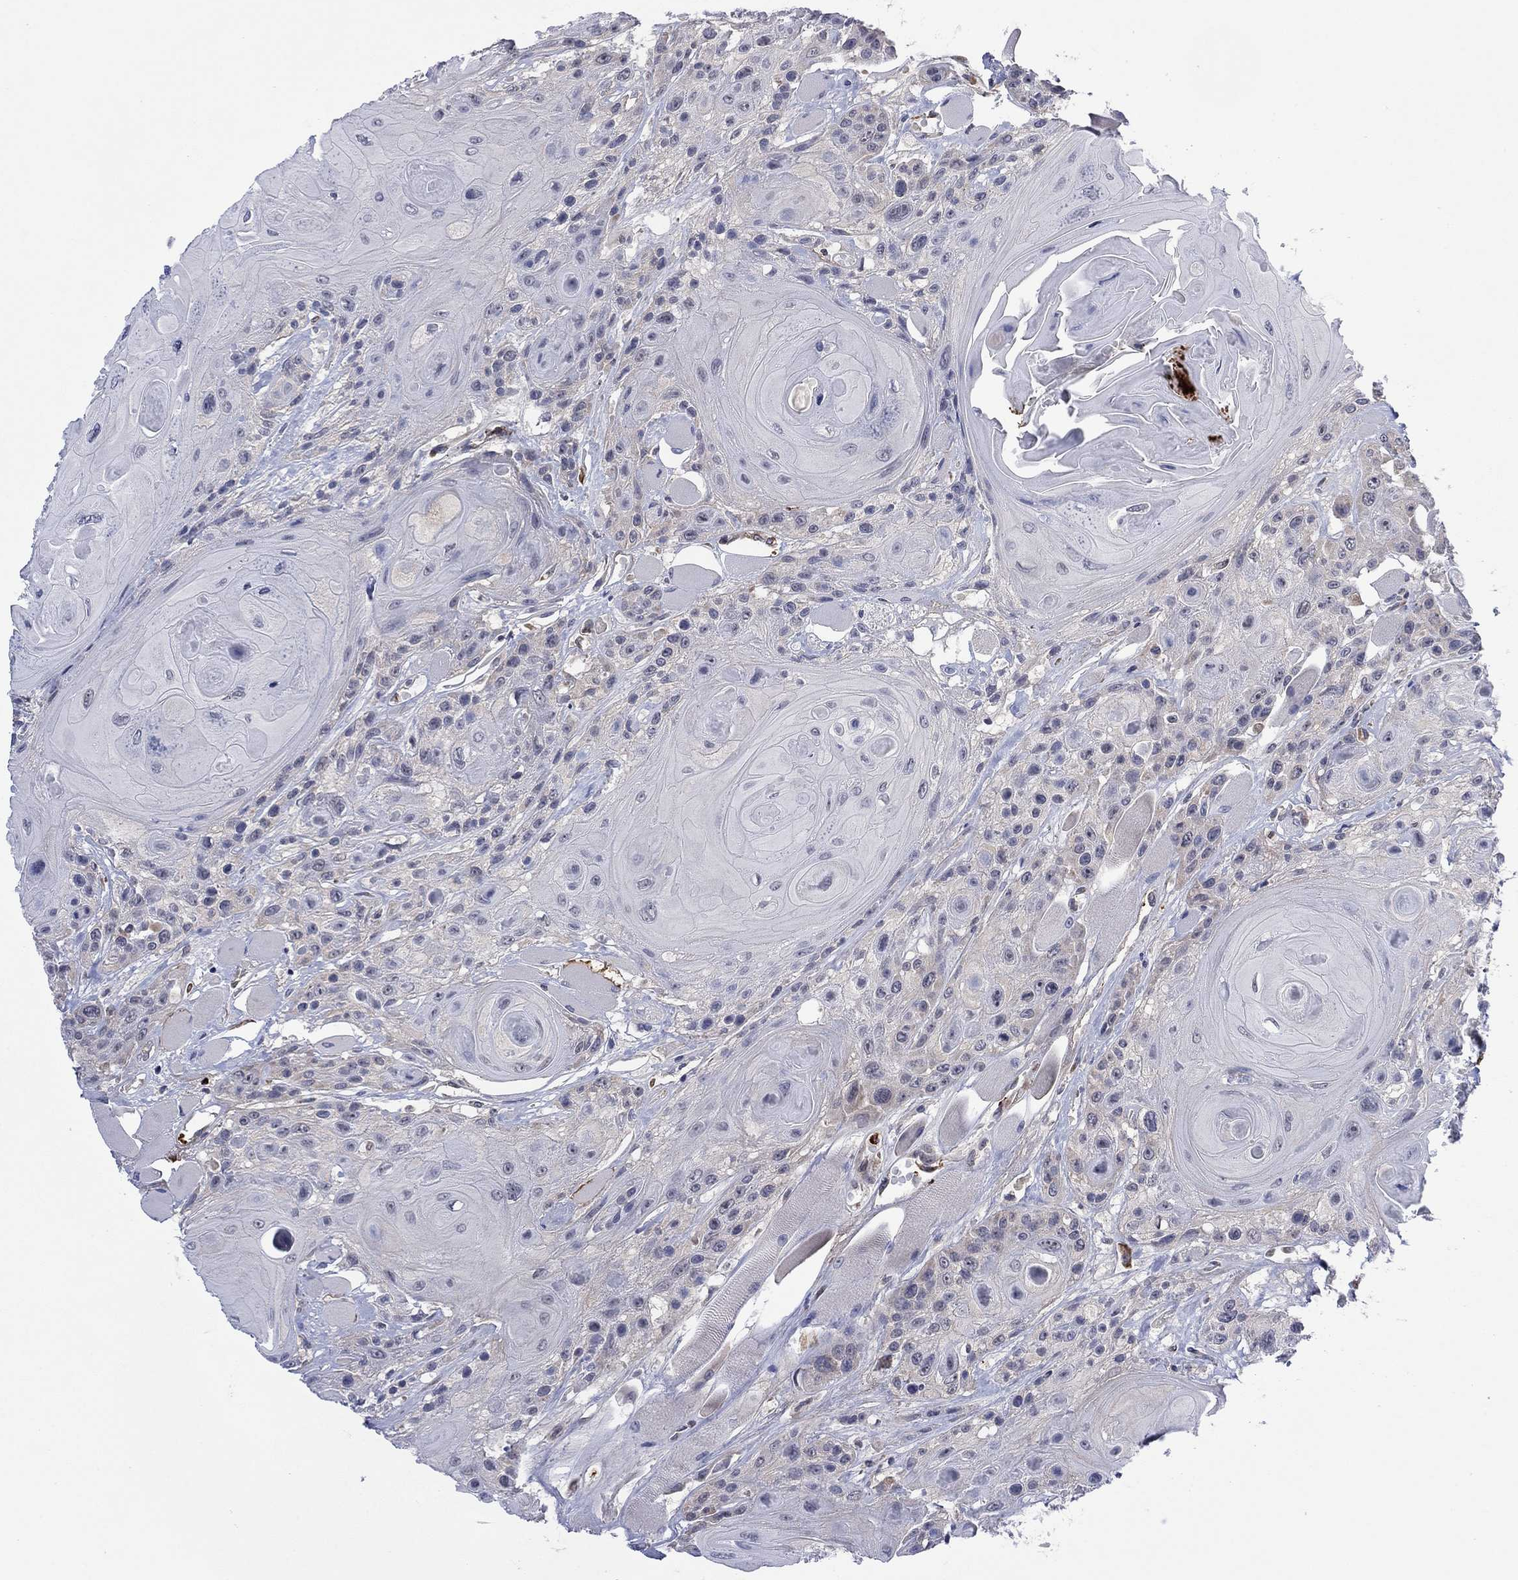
{"staining": {"intensity": "negative", "quantity": "none", "location": "none"}, "tissue": "head and neck cancer", "cell_type": "Tumor cells", "image_type": "cancer", "snomed": [{"axis": "morphology", "description": "Squamous cell carcinoma, NOS"}, {"axis": "topography", "description": "Head-Neck"}], "caption": "Immunohistochemistry (IHC) photomicrograph of head and neck cancer (squamous cell carcinoma) stained for a protein (brown), which displays no expression in tumor cells.", "gene": "MTRFR", "patient": {"sex": "female", "age": 59}}